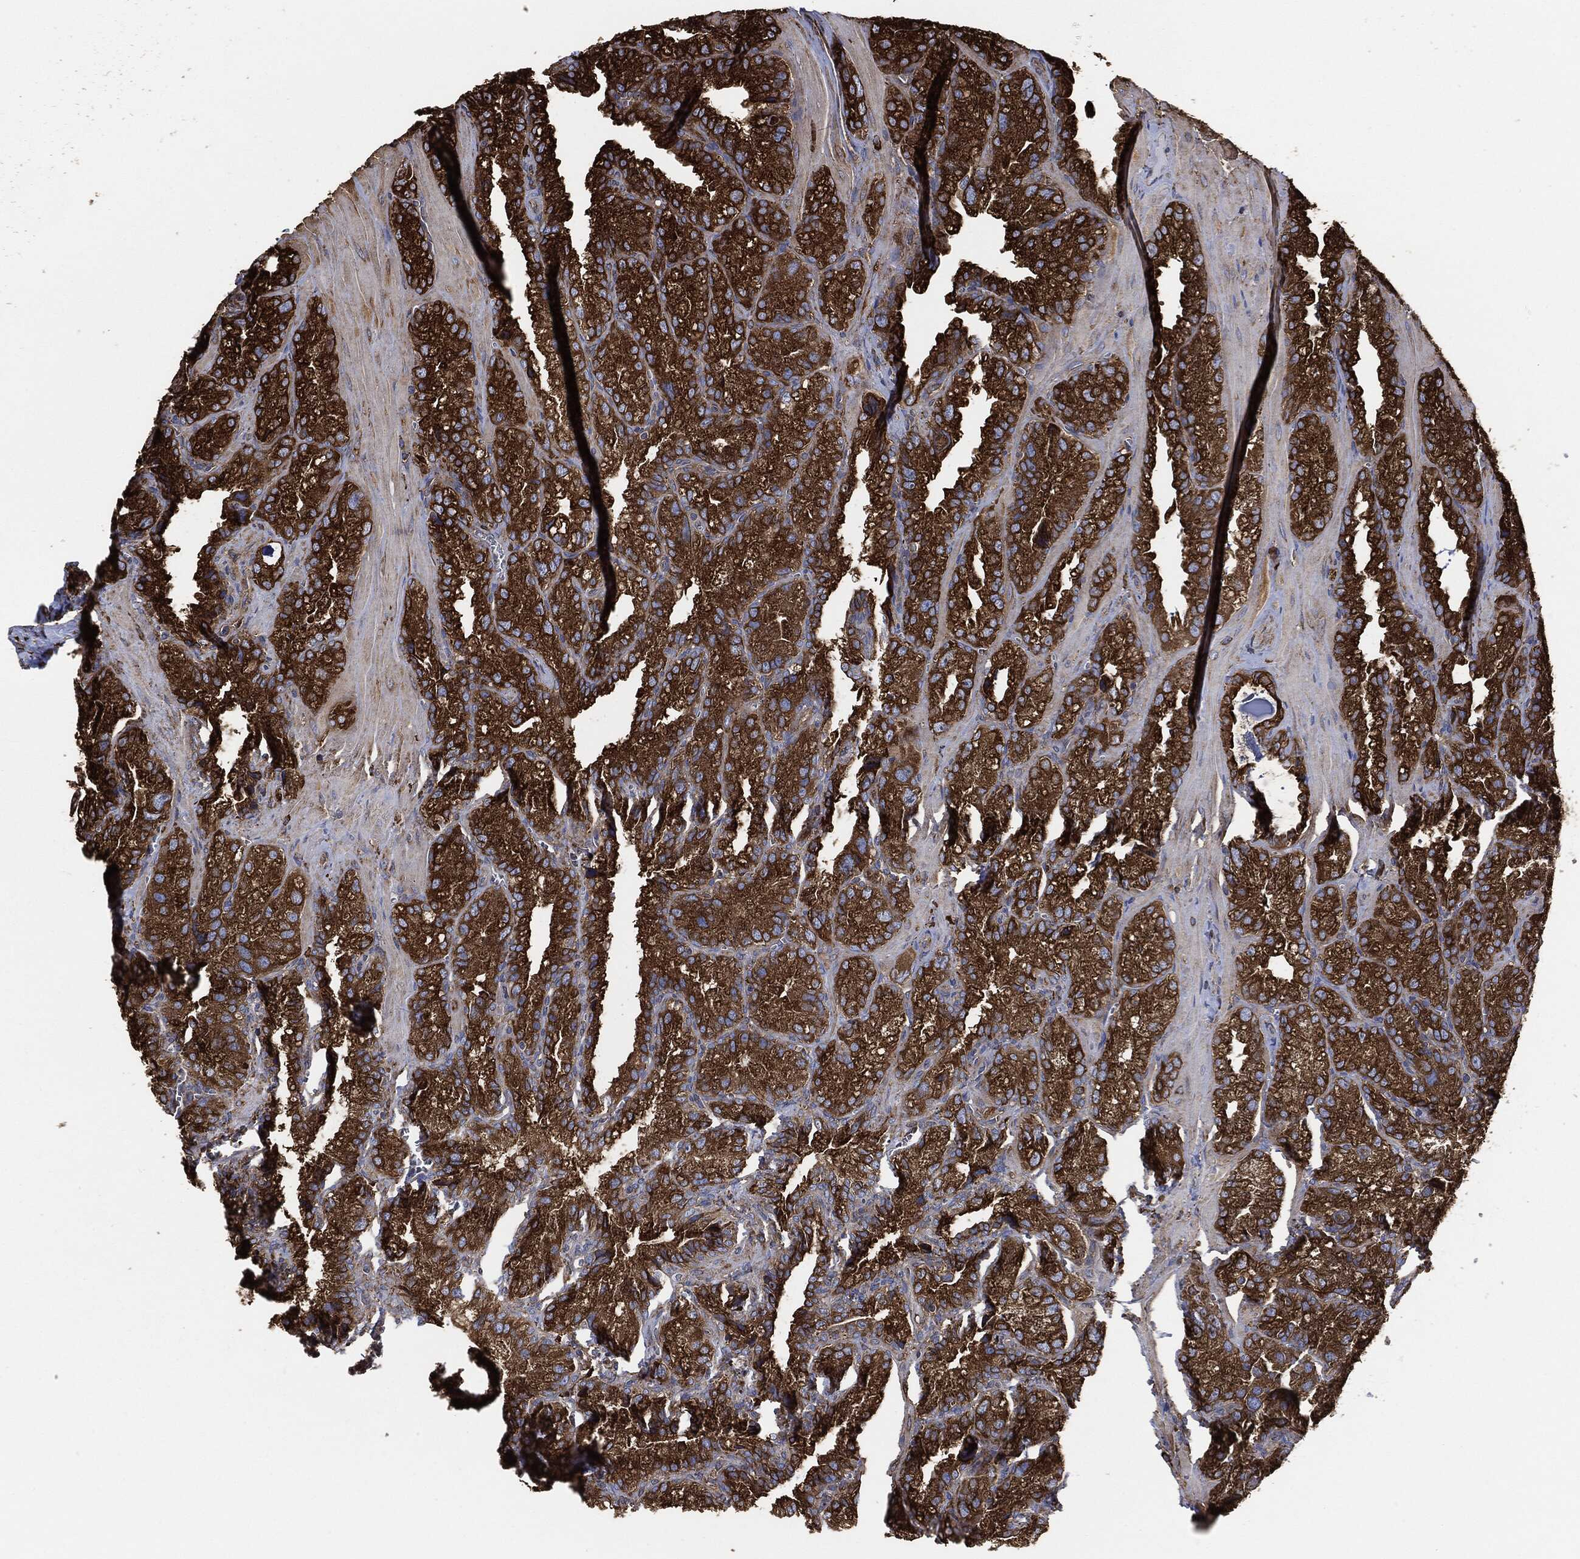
{"staining": {"intensity": "strong", "quantity": ">75%", "location": "cytoplasmic/membranous"}, "tissue": "seminal vesicle", "cell_type": "Glandular cells", "image_type": "normal", "snomed": [{"axis": "morphology", "description": "Normal tissue, NOS"}, {"axis": "topography", "description": "Seminal veicle"}], "caption": "A high-resolution histopathology image shows immunohistochemistry staining of unremarkable seminal vesicle, which demonstrates strong cytoplasmic/membranous positivity in about >75% of glandular cells. (brown staining indicates protein expression, while blue staining denotes nuclei).", "gene": "AMFR", "patient": {"sex": "male", "age": 57}}